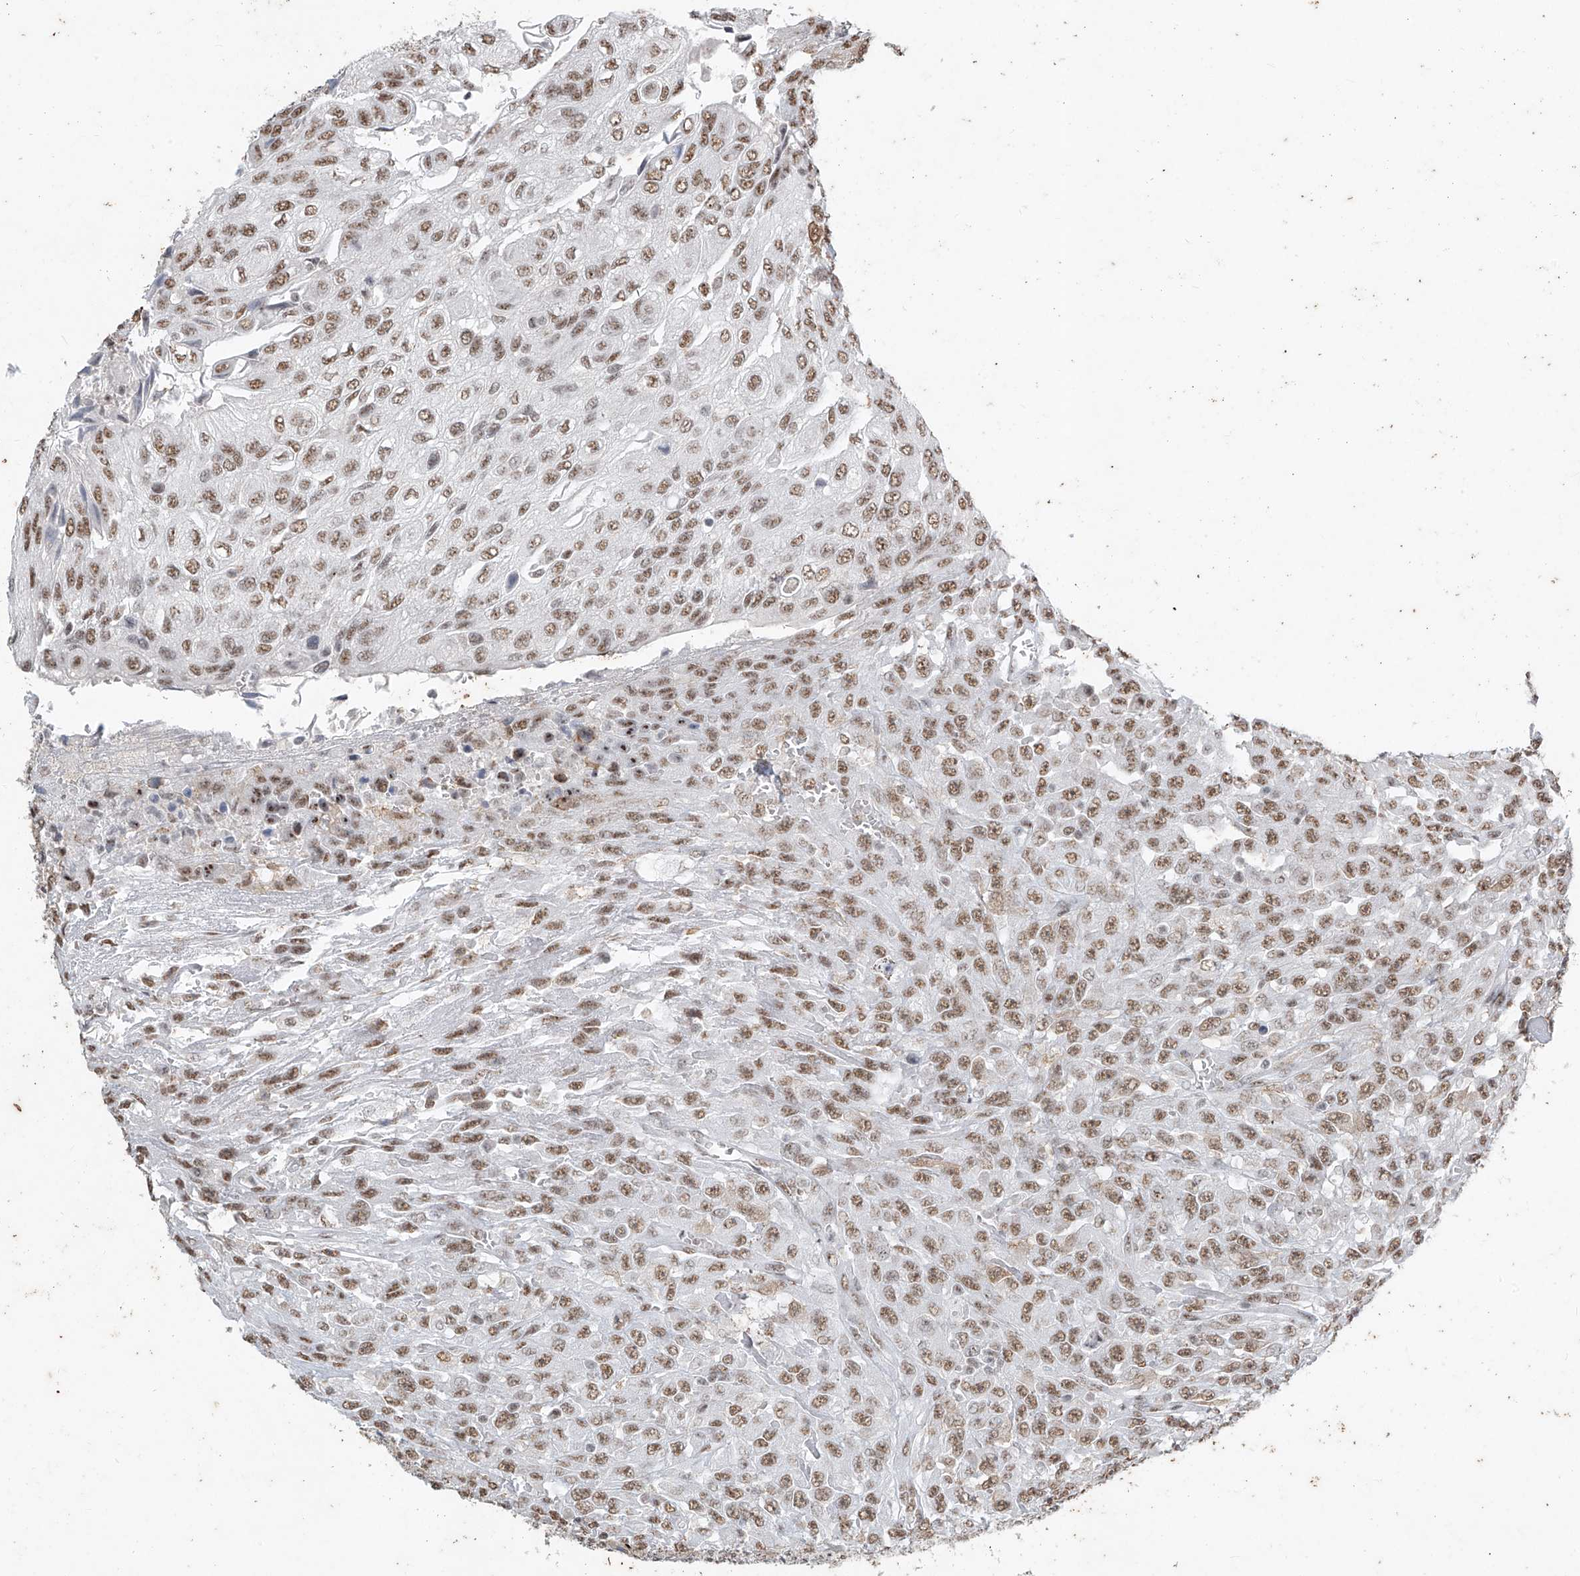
{"staining": {"intensity": "moderate", "quantity": ">75%", "location": "nuclear"}, "tissue": "urothelial cancer", "cell_type": "Tumor cells", "image_type": "cancer", "snomed": [{"axis": "morphology", "description": "Urothelial carcinoma, High grade"}, {"axis": "topography", "description": "Urinary bladder"}], "caption": "IHC of urothelial cancer exhibits medium levels of moderate nuclear expression in approximately >75% of tumor cells.", "gene": "TFEC", "patient": {"sex": "male", "age": 66}}